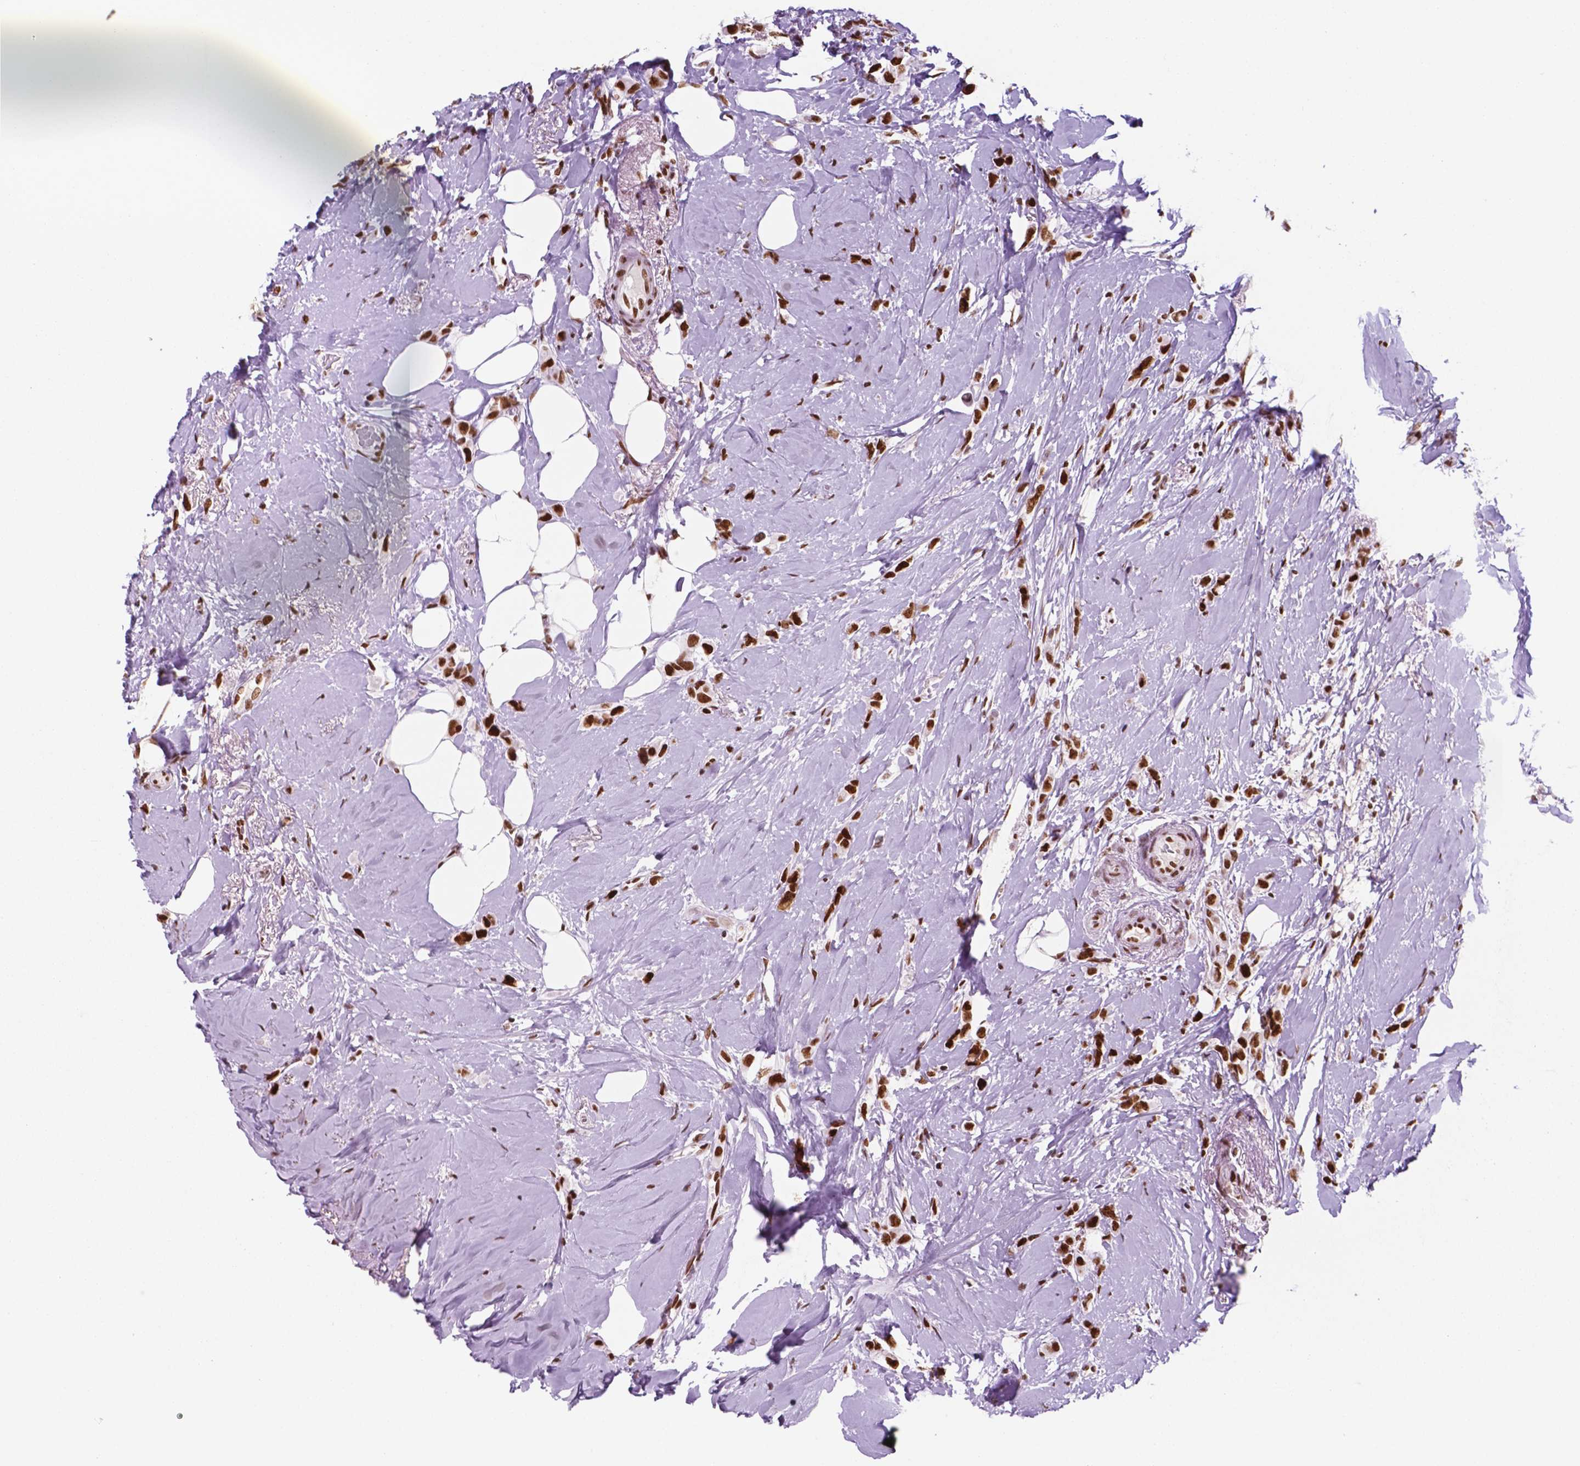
{"staining": {"intensity": "strong", "quantity": ">75%", "location": "nuclear"}, "tissue": "breast cancer", "cell_type": "Tumor cells", "image_type": "cancer", "snomed": [{"axis": "morphology", "description": "Lobular carcinoma"}, {"axis": "topography", "description": "Breast"}], "caption": "A high amount of strong nuclear staining is seen in about >75% of tumor cells in breast cancer (lobular carcinoma) tissue.", "gene": "MSH6", "patient": {"sex": "female", "age": 66}}